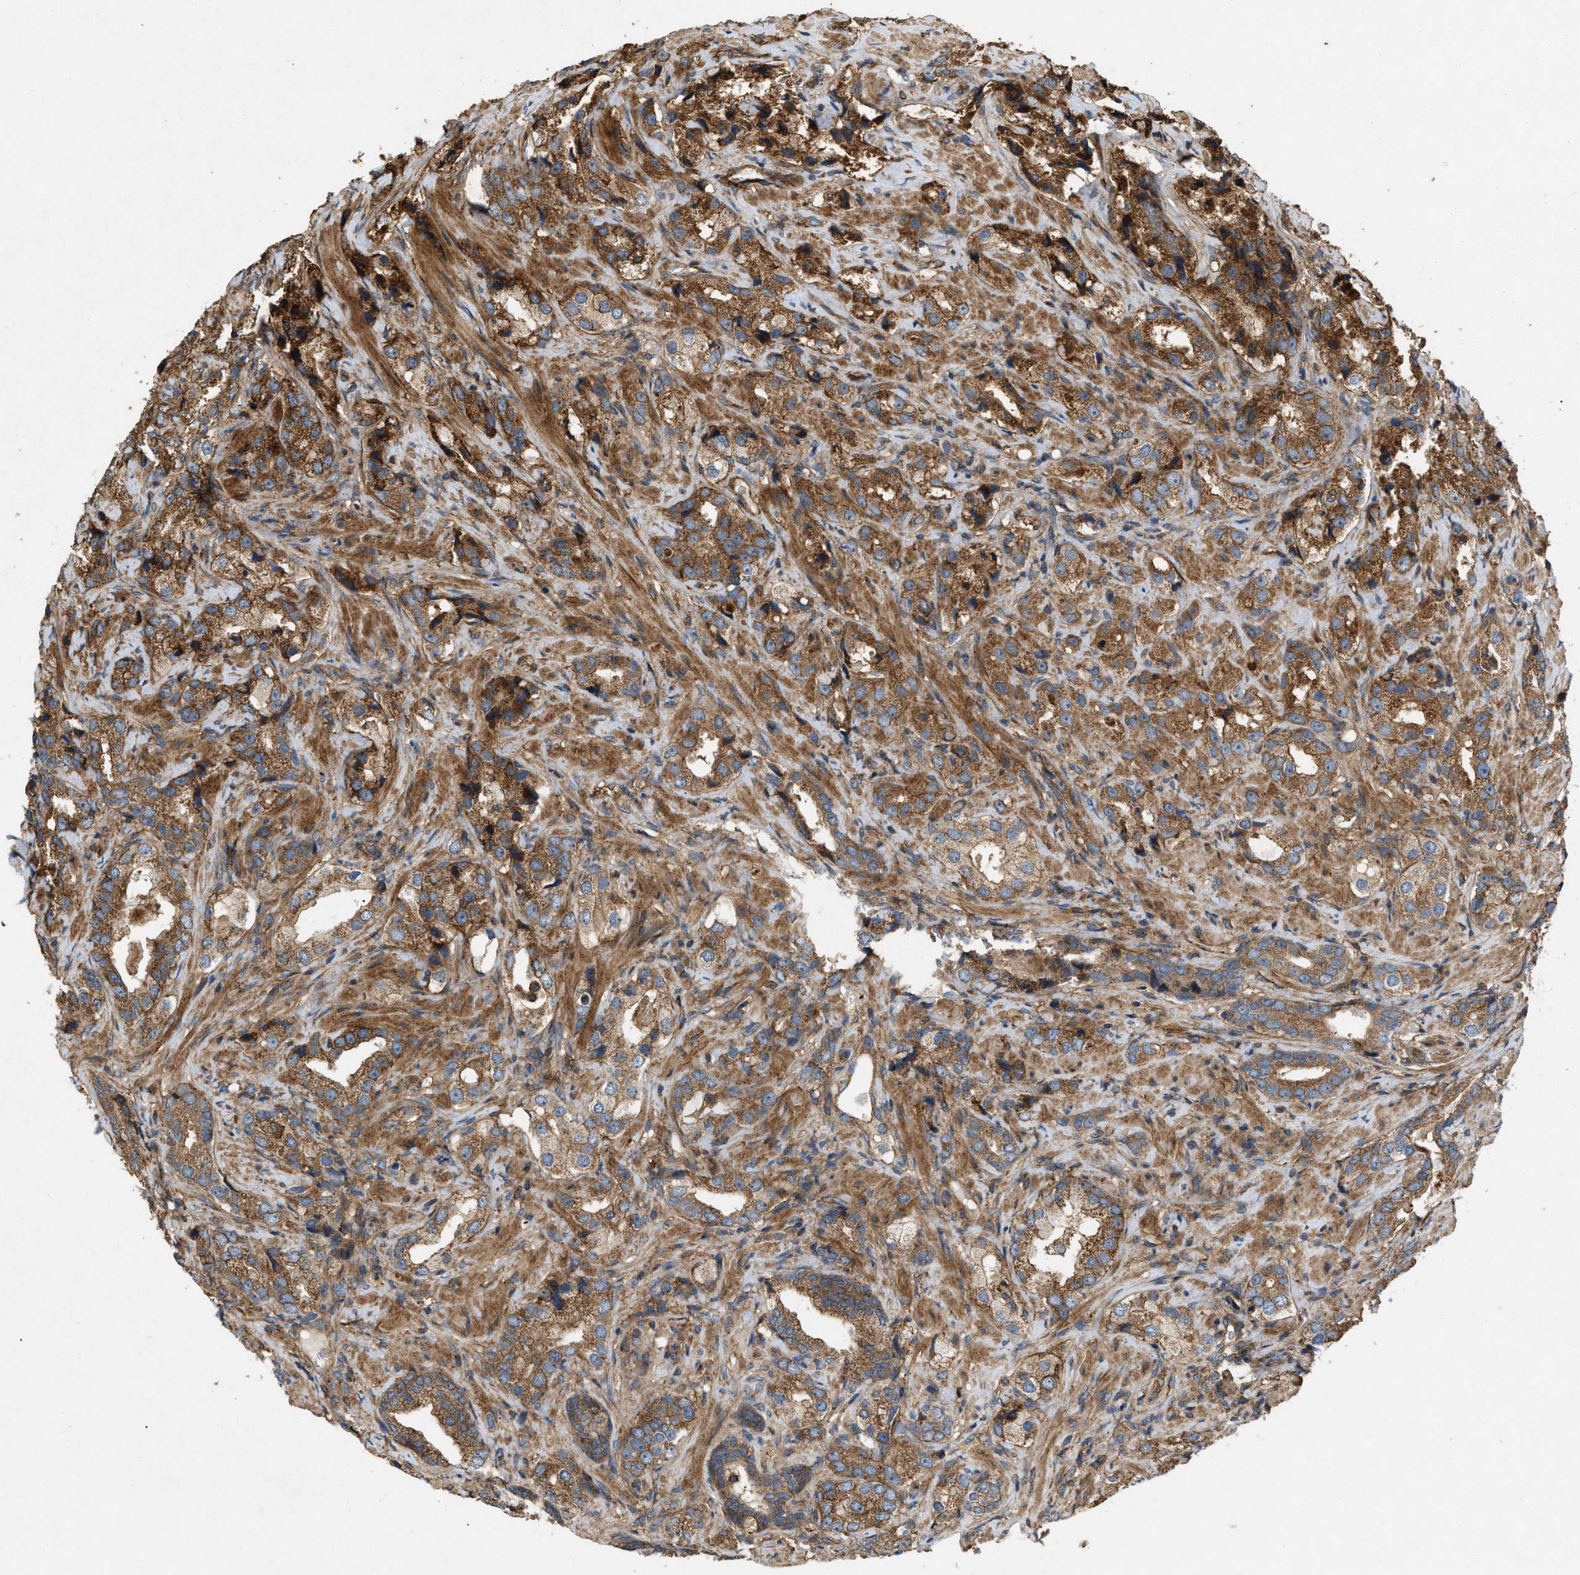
{"staining": {"intensity": "strong", "quantity": ">75%", "location": "cytoplasmic/membranous"}, "tissue": "prostate cancer", "cell_type": "Tumor cells", "image_type": "cancer", "snomed": [{"axis": "morphology", "description": "Adenocarcinoma, High grade"}, {"axis": "topography", "description": "Prostate"}], "caption": "DAB immunohistochemical staining of prostate cancer (high-grade adenocarcinoma) reveals strong cytoplasmic/membranous protein expression in approximately >75% of tumor cells.", "gene": "GNB4", "patient": {"sex": "male", "age": 63}}